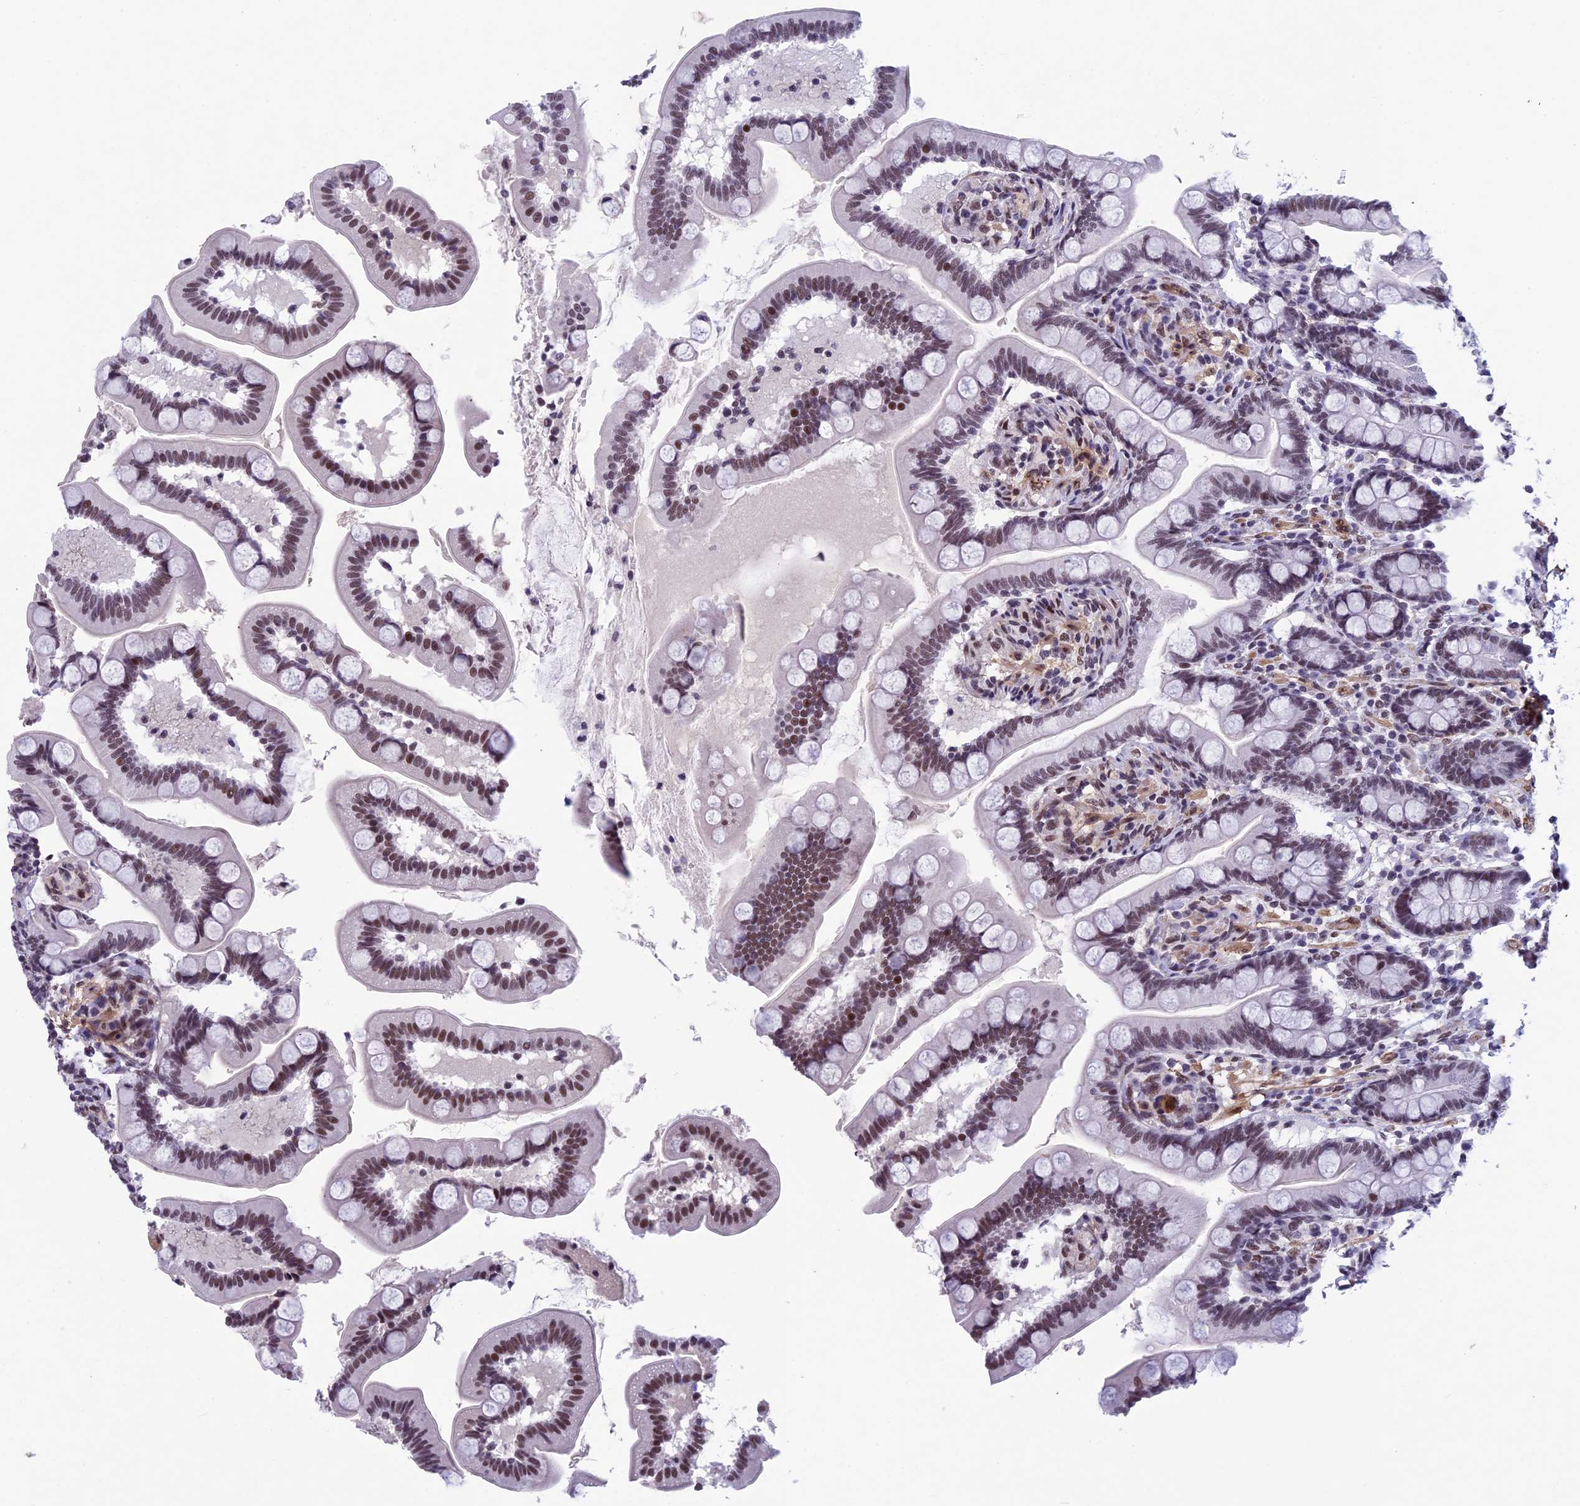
{"staining": {"intensity": "moderate", "quantity": ">75%", "location": "nuclear"}, "tissue": "small intestine", "cell_type": "Glandular cells", "image_type": "normal", "snomed": [{"axis": "morphology", "description": "Normal tissue, NOS"}, {"axis": "topography", "description": "Small intestine"}], "caption": "Glandular cells exhibit medium levels of moderate nuclear positivity in about >75% of cells in benign human small intestine. (Stains: DAB in brown, nuclei in blue, Microscopy: brightfield microscopy at high magnification).", "gene": "NIPBL", "patient": {"sex": "female", "age": 64}}